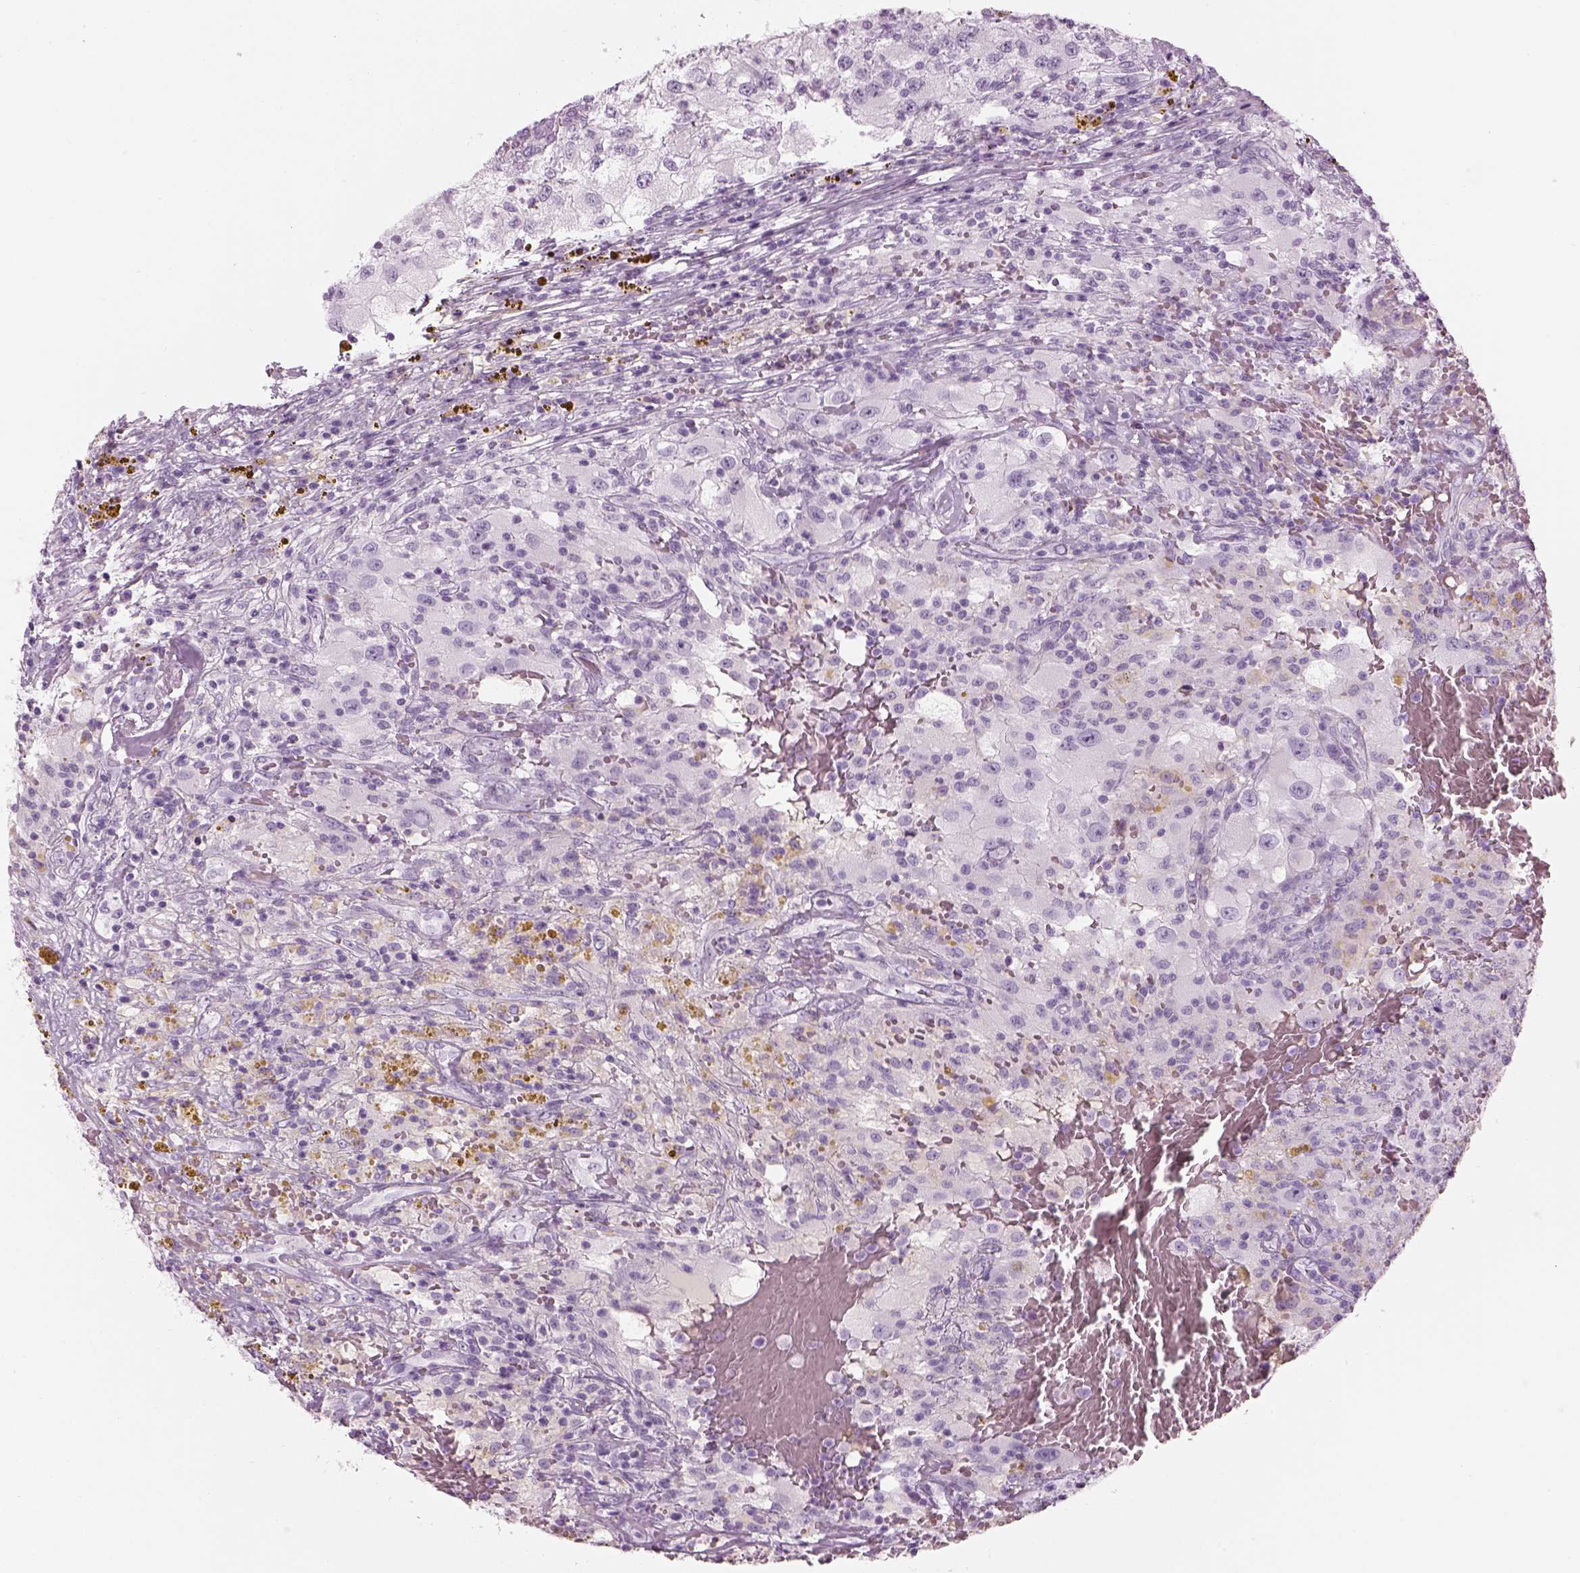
{"staining": {"intensity": "negative", "quantity": "none", "location": "none"}, "tissue": "renal cancer", "cell_type": "Tumor cells", "image_type": "cancer", "snomed": [{"axis": "morphology", "description": "Adenocarcinoma, NOS"}, {"axis": "topography", "description": "Kidney"}], "caption": "An immunohistochemistry (IHC) photomicrograph of renal adenocarcinoma is shown. There is no staining in tumor cells of renal adenocarcinoma.", "gene": "SAG", "patient": {"sex": "female", "age": 67}}